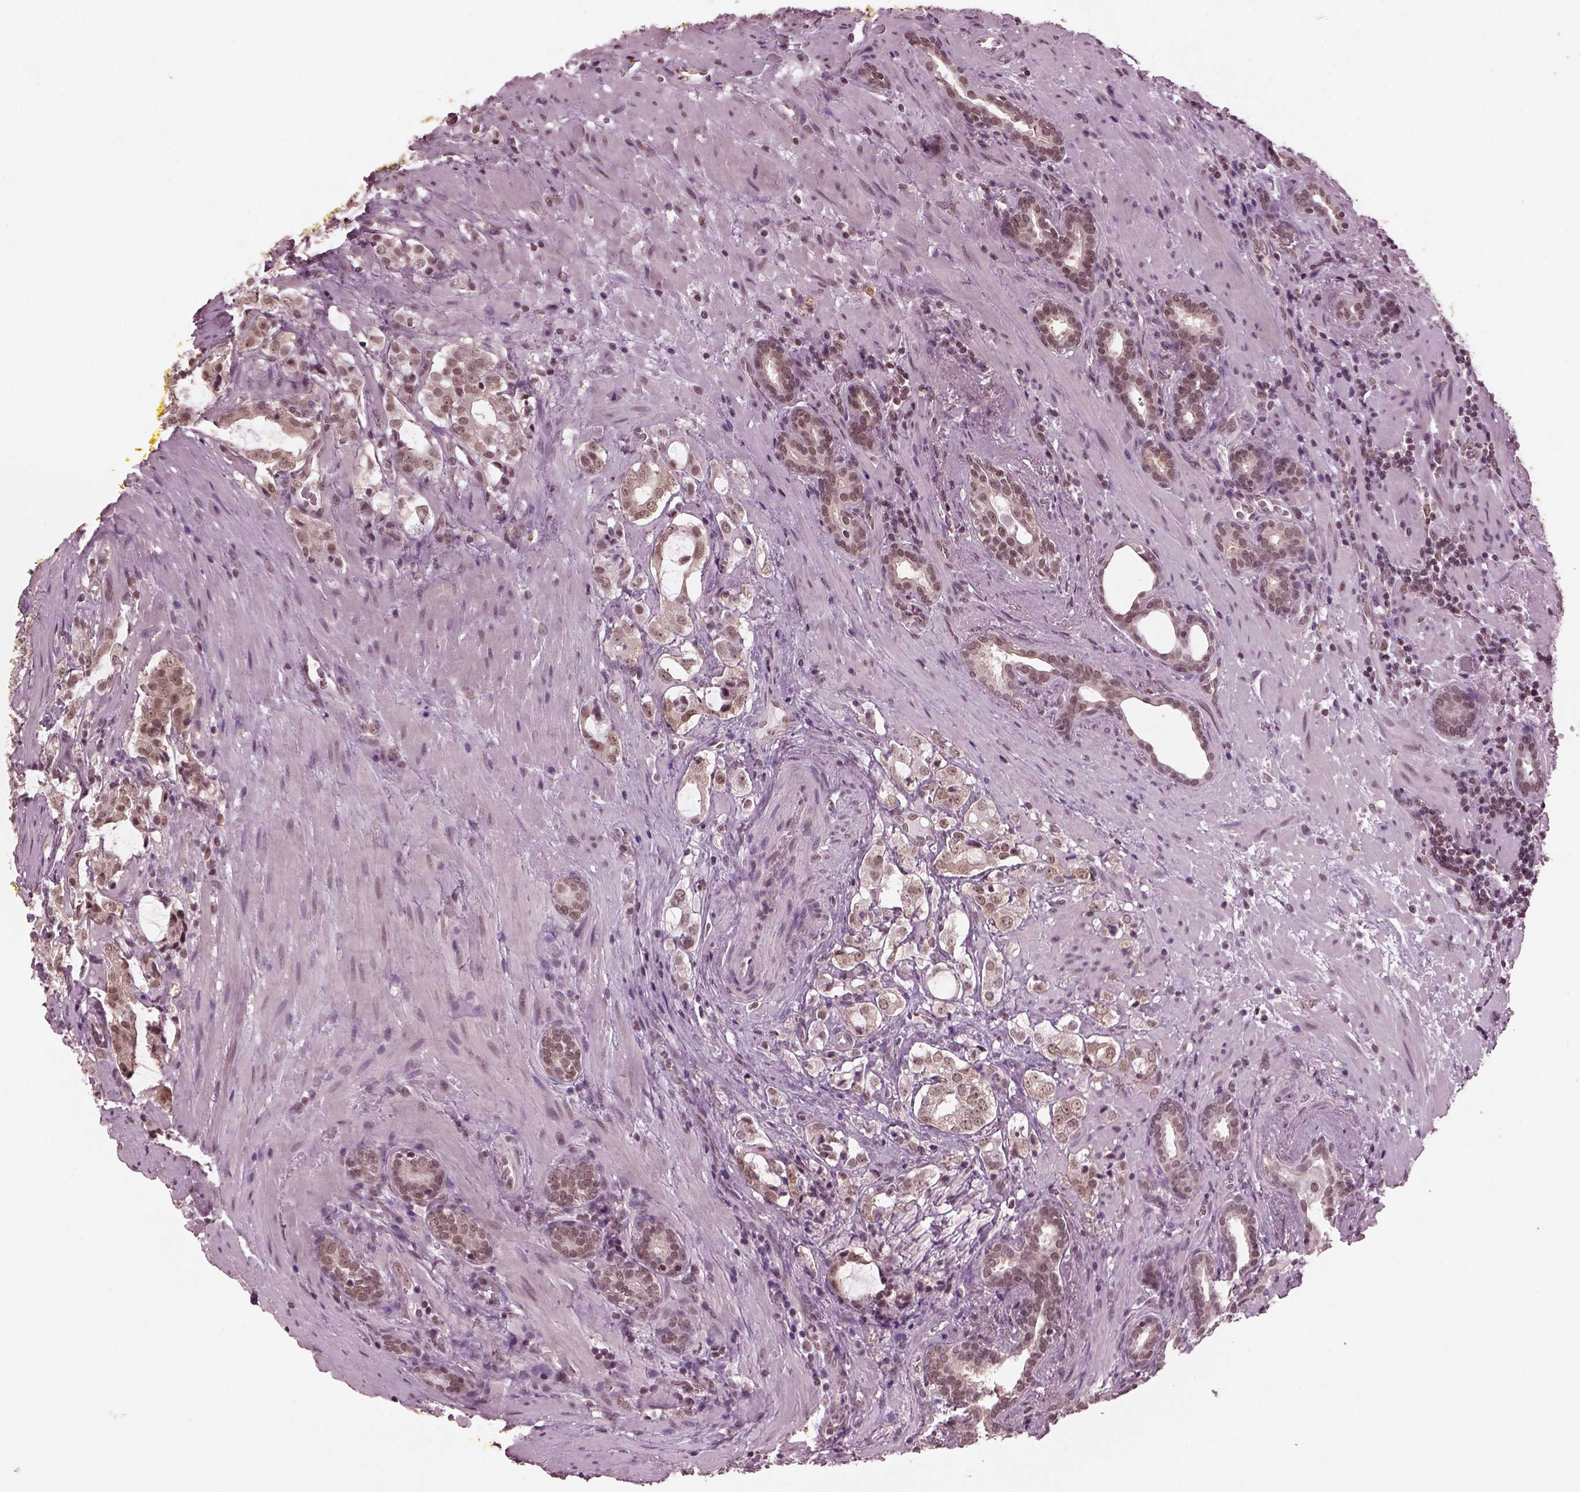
{"staining": {"intensity": "moderate", "quantity": "<25%", "location": "nuclear"}, "tissue": "prostate cancer", "cell_type": "Tumor cells", "image_type": "cancer", "snomed": [{"axis": "morphology", "description": "Adenocarcinoma, NOS"}, {"axis": "topography", "description": "Prostate"}], "caption": "IHC of human prostate cancer (adenocarcinoma) exhibits low levels of moderate nuclear expression in about <25% of tumor cells.", "gene": "RUVBL2", "patient": {"sex": "male", "age": 66}}